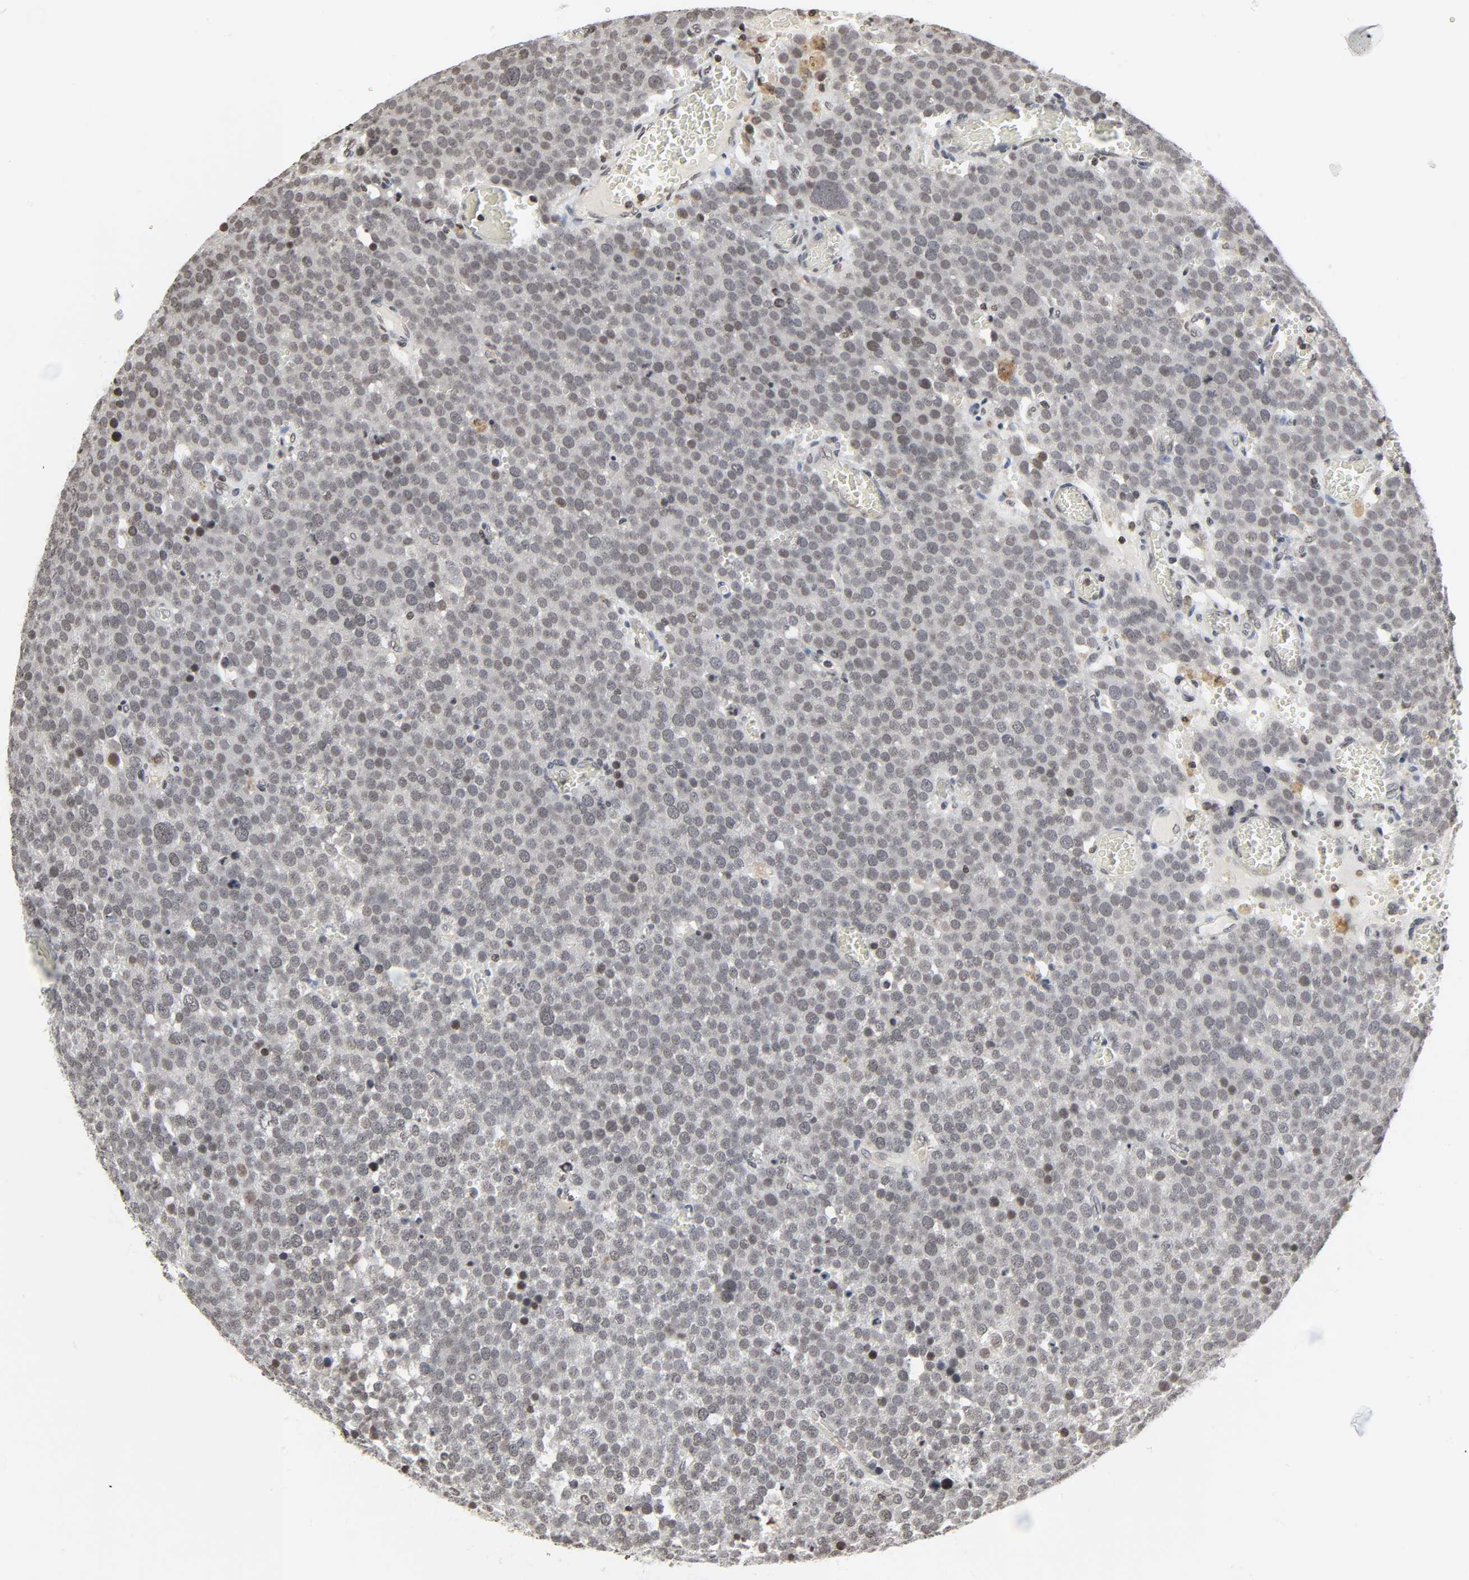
{"staining": {"intensity": "weak", "quantity": ">75%", "location": "nuclear"}, "tissue": "testis cancer", "cell_type": "Tumor cells", "image_type": "cancer", "snomed": [{"axis": "morphology", "description": "Seminoma, NOS"}, {"axis": "topography", "description": "Testis"}], "caption": "Tumor cells show low levels of weak nuclear expression in approximately >75% of cells in testis cancer.", "gene": "ELAVL1", "patient": {"sex": "male", "age": 71}}